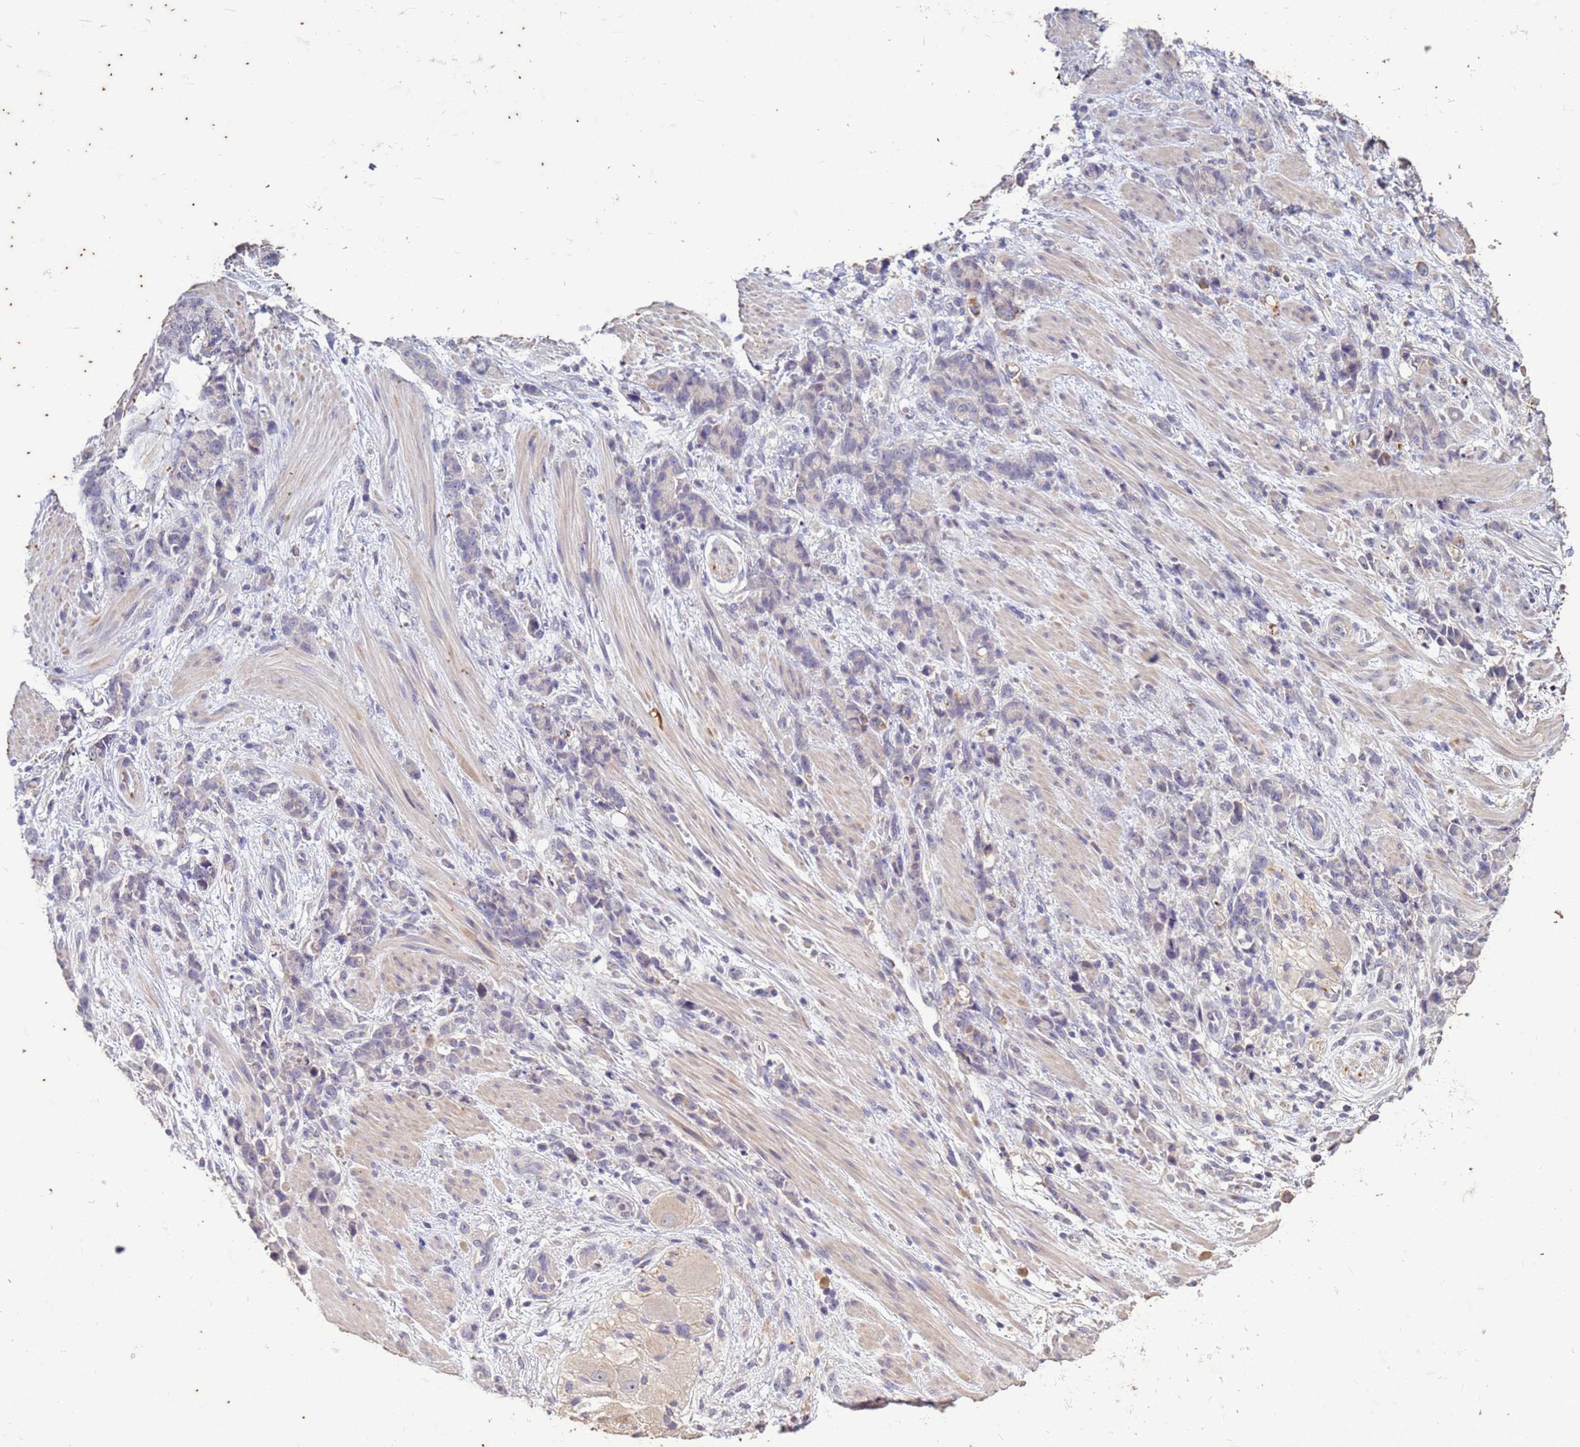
{"staining": {"intensity": "negative", "quantity": "none", "location": "none"}, "tissue": "stomach cancer", "cell_type": "Tumor cells", "image_type": "cancer", "snomed": [{"axis": "morphology", "description": "Normal tissue, NOS"}, {"axis": "morphology", "description": "Adenocarcinoma, NOS"}, {"axis": "topography", "description": "Stomach"}], "caption": "Tumor cells are negative for protein expression in human adenocarcinoma (stomach). The staining is performed using DAB brown chromogen with nuclei counter-stained in using hematoxylin.", "gene": "FAM184B", "patient": {"sex": "female", "age": 79}}